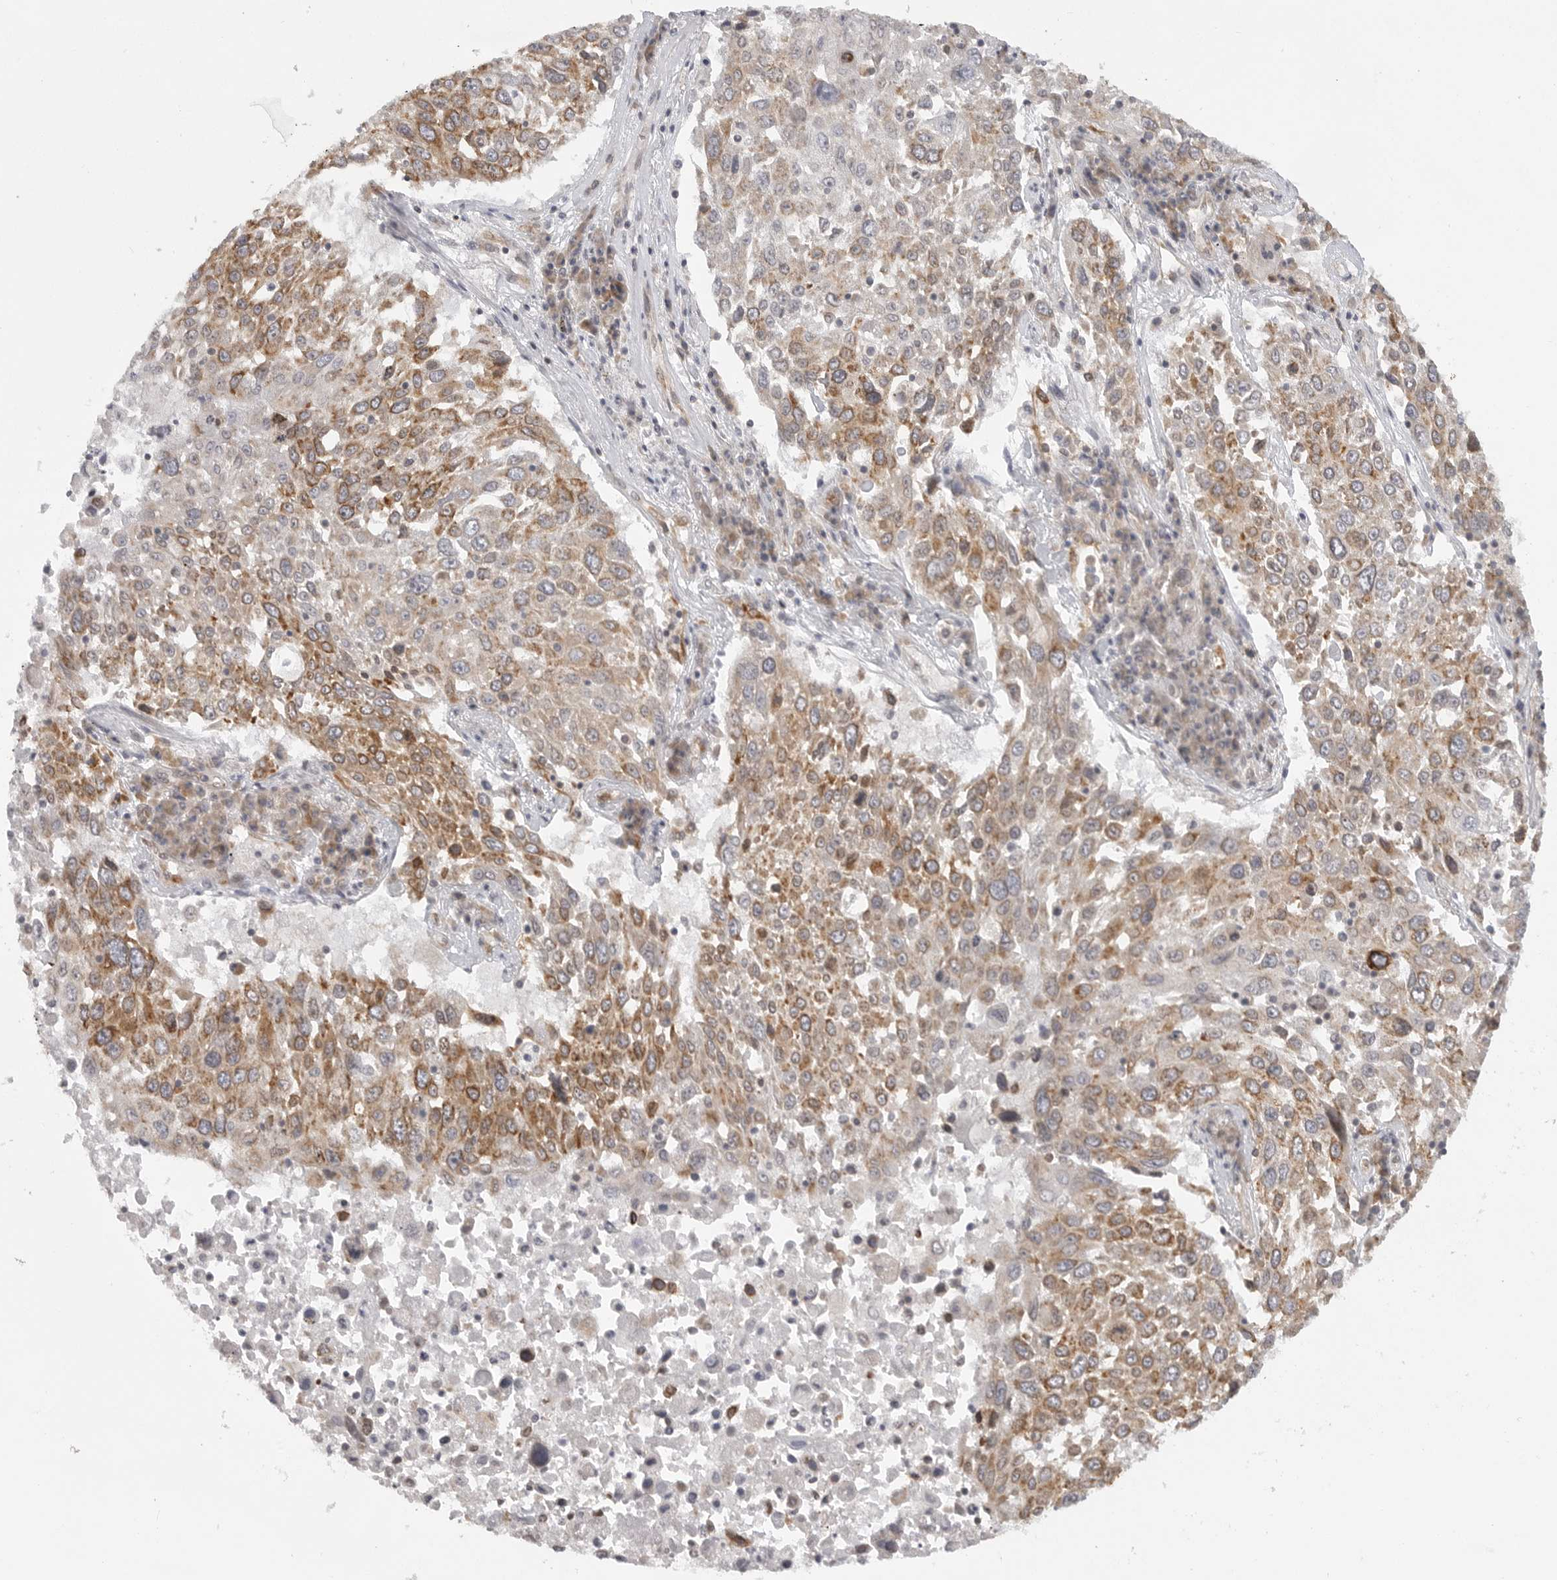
{"staining": {"intensity": "moderate", "quantity": ">75%", "location": "cytoplasmic/membranous"}, "tissue": "lung cancer", "cell_type": "Tumor cells", "image_type": "cancer", "snomed": [{"axis": "morphology", "description": "Squamous cell carcinoma, NOS"}, {"axis": "topography", "description": "Lung"}], "caption": "Immunohistochemistry (IHC) of lung cancer (squamous cell carcinoma) demonstrates medium levels of moderate cytoplasmic/membranous expression in about >75% of tumor cells. (DAB = brown stain, brightfield microscopy at high magnification).", "gene": "CERS2", "patient": {"sex": "male", "age": 65}}